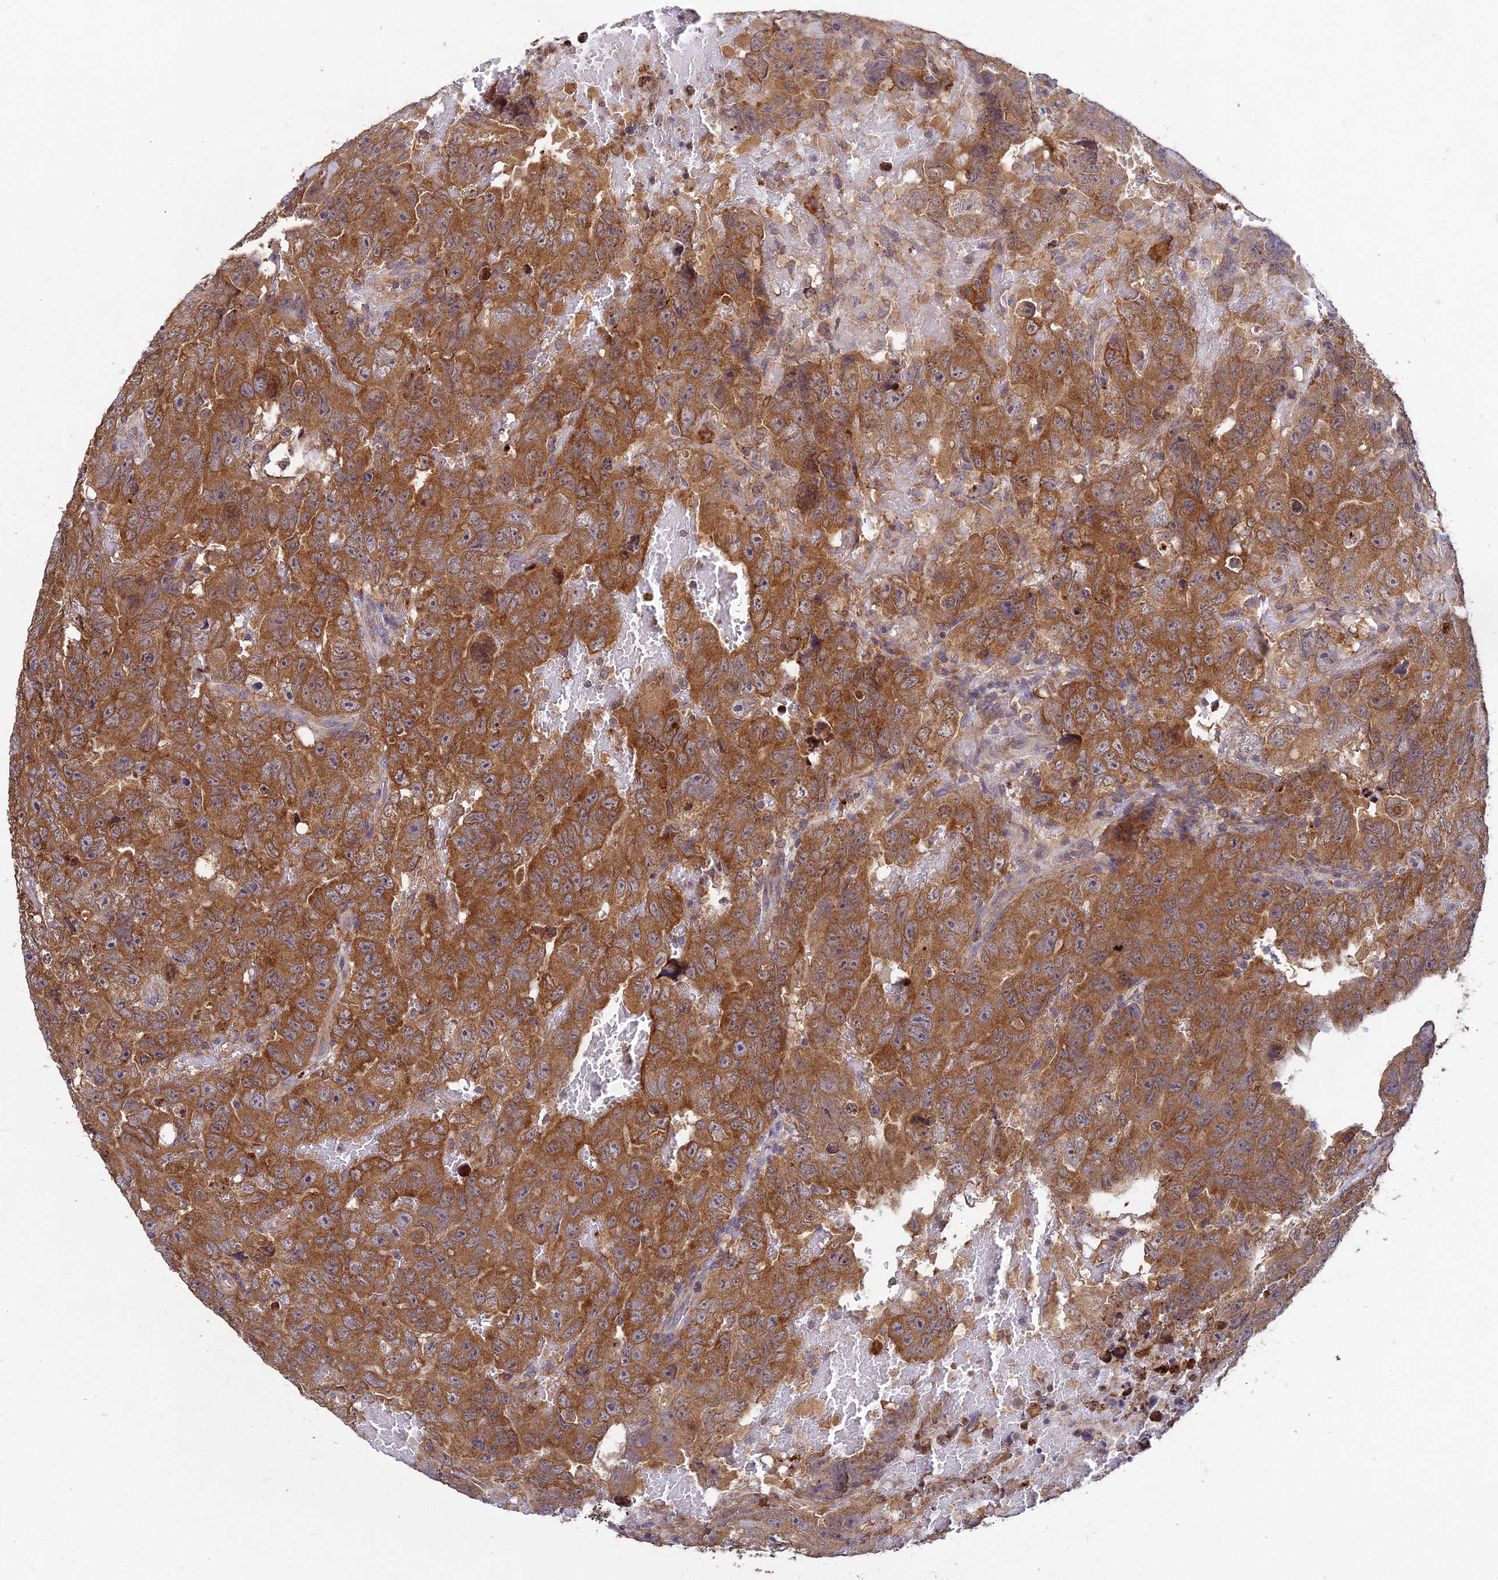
{"staining": {"intensity": "strong", "quantity": ">75%", "location": "cytoplasmic/membranous"}, "tissue": "testis cancer", "cell_type": "Tumor cells", "image_type": "cancer", "snomed": [{"axis": "morphology", "description": "Carcinoma, Embryonal, NOS"}, {"axis": "topography", "description": "Testis"}], "caption": "Immunohistochemistry image of neoplastic tissue: testis embryonal carcinoma stained using immunohistochemistry (IHC) displays high levels of strong protein expression localized specifically in the cytoplasmic/membranous of tumor cells, appearing as a cytoplasmic/membranous brown color.", "gene": "NXNL2", "patient": {"sex": "male", "age": 45}}